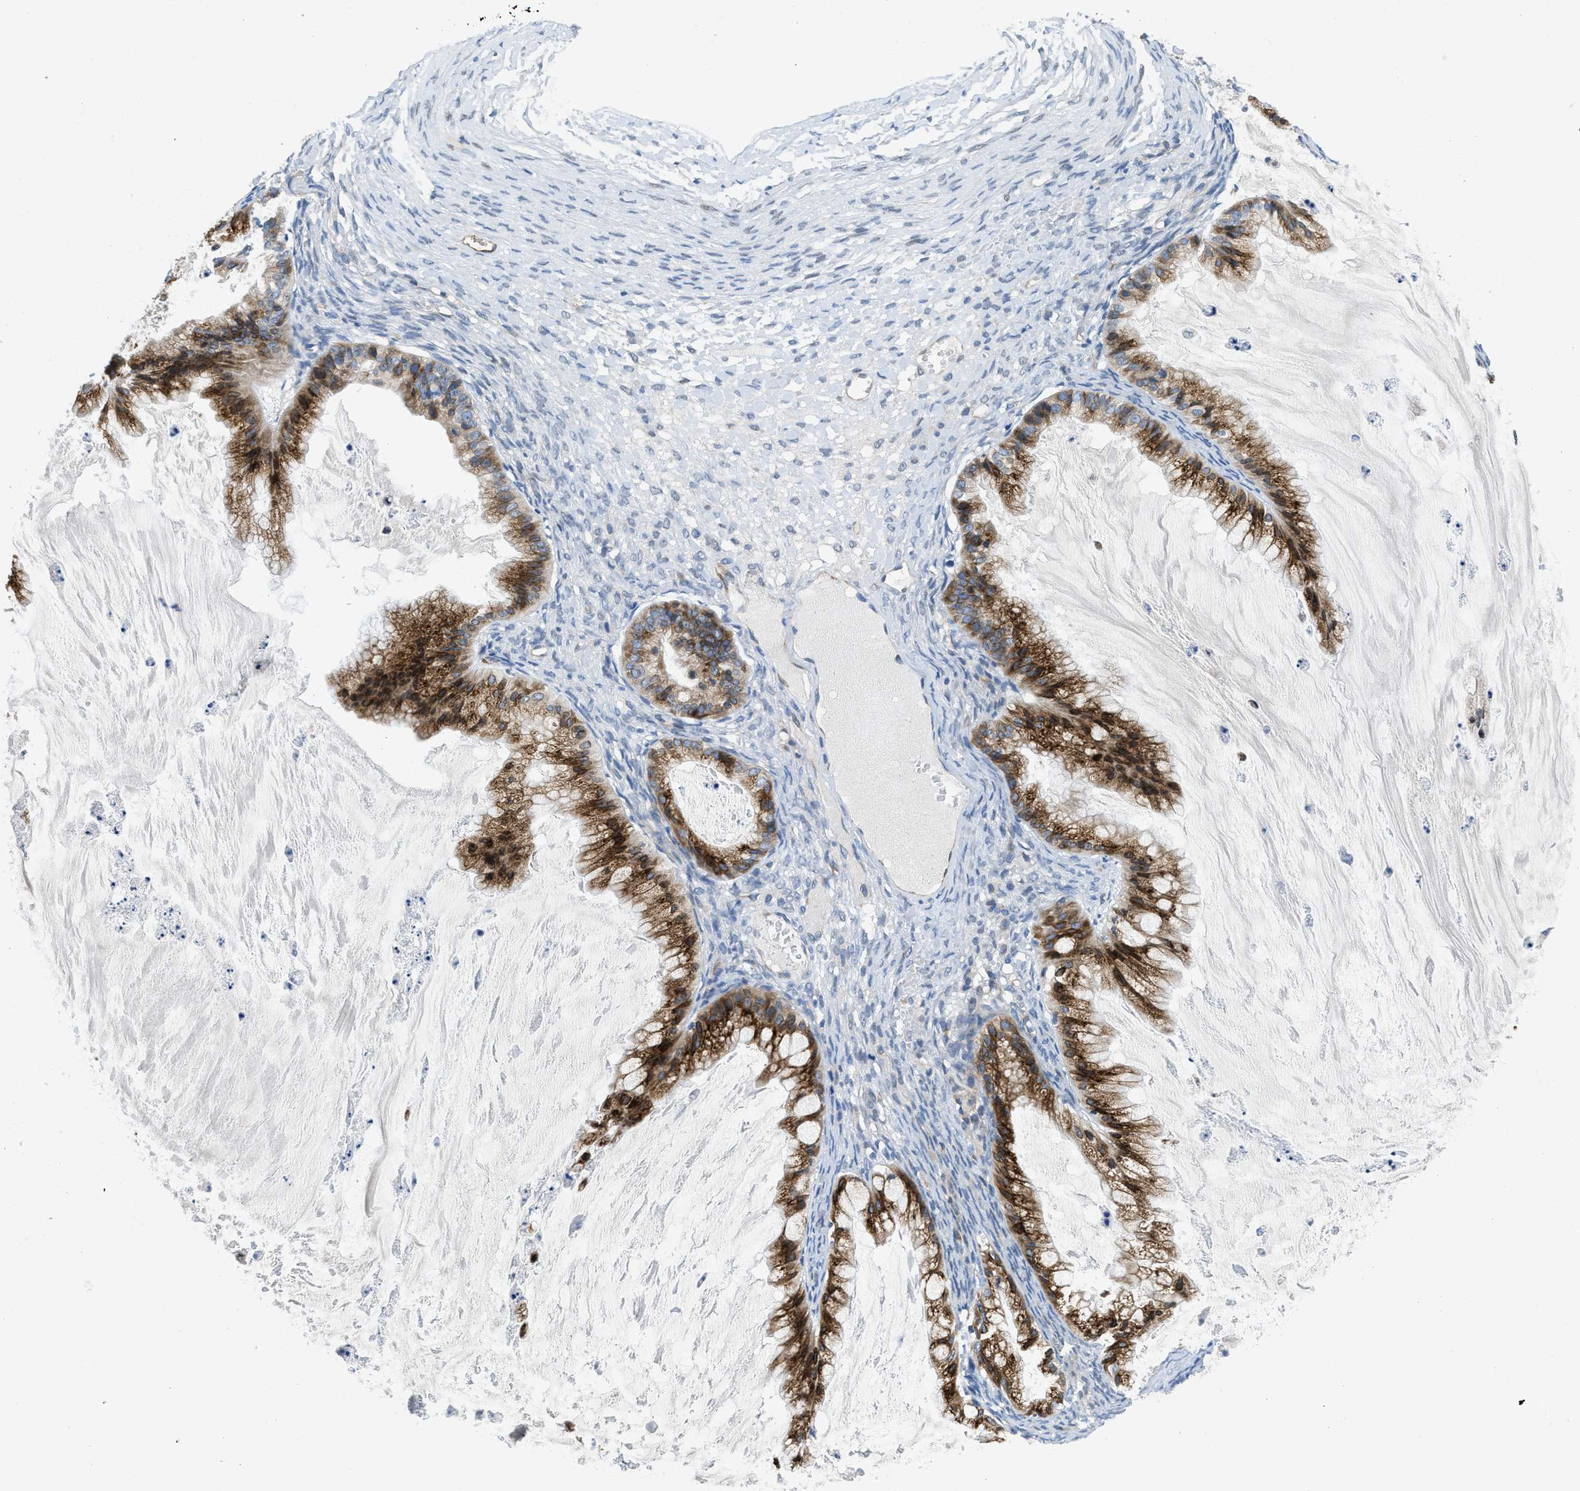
{"staining": {"intensity": "strong", "quantity": ">75%", "location": "cytoplasmic/membranous"}, "tissue": "ovarian cancer", "cell_type": "Tumor cells", "image_type": "cancer", "snomed": [{"axis": "morphology", "description": "Cystadenocarcinoma, mucinous, NOS"}, {"axis": "topography", "description": "Ovary"}], "caption": "Brown immunohistochemical staining in human ovarian cancer (mucinous cystadenocarcinoma) displays strong cytoplasmic/membranous expression in about >75% of tumor cells. (DAB (3,3'-diaminobenzidine) IHC, brown staining for protein, blue staining for nuclei).", "gene": "PGR", "patient": {"sex": "female", "age": 57}}